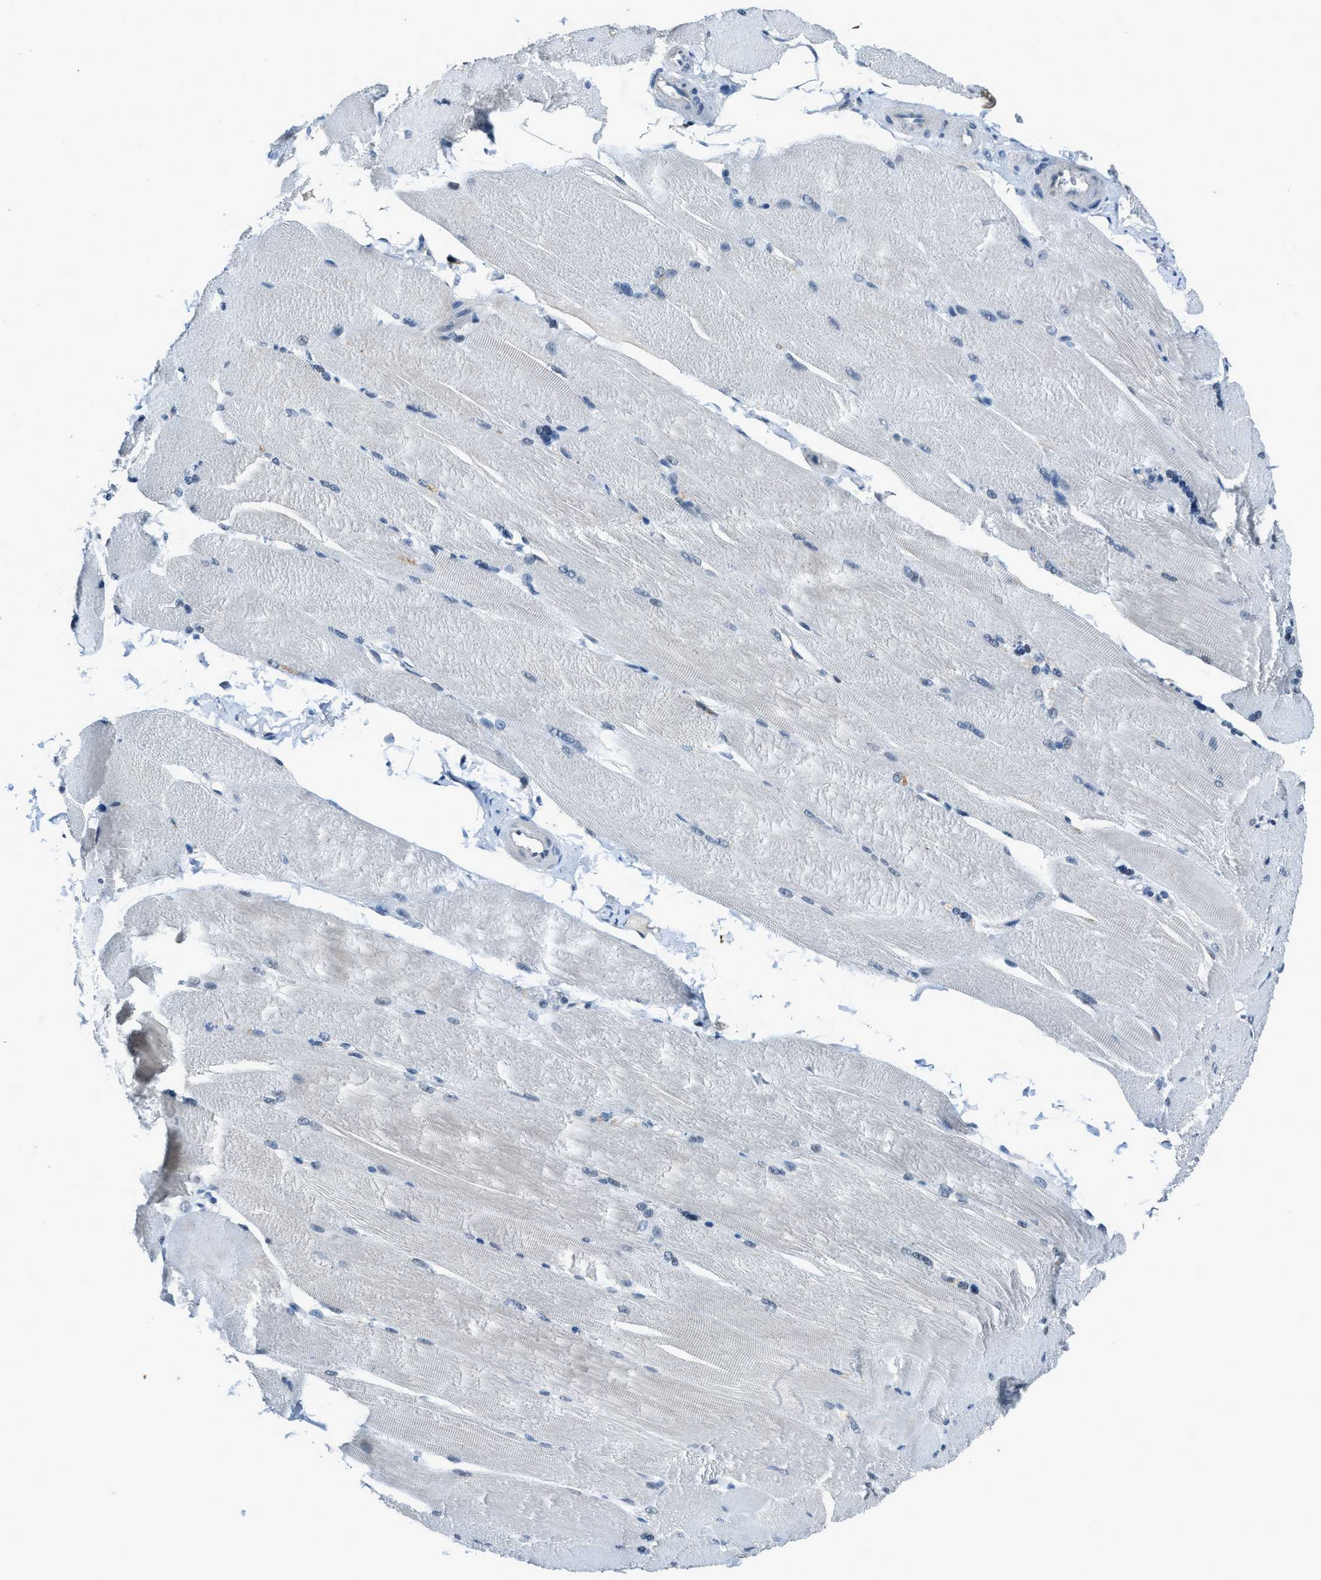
{"staining": {"intensity": "negative", "quantity": "none", "location": "none"}, "tissue": "skeletal muscle", "cell_type": "Myocytes", "image_type": "normal", "snomed": [{"axis": "morphology", "description": "Normal tissue, NOS"}, {"axis": "topography", "description": "Skin"}, {"axis": "topography", "description": "Skeletal muscle"}], "caption": "Normal skeletal muscle was stained to show a protein in brown. There is no significant positivity in myocytes. Nuclei are stained in blue.", "gene": "DUSP19", "patient": {"sex": "male", "age": 83}}